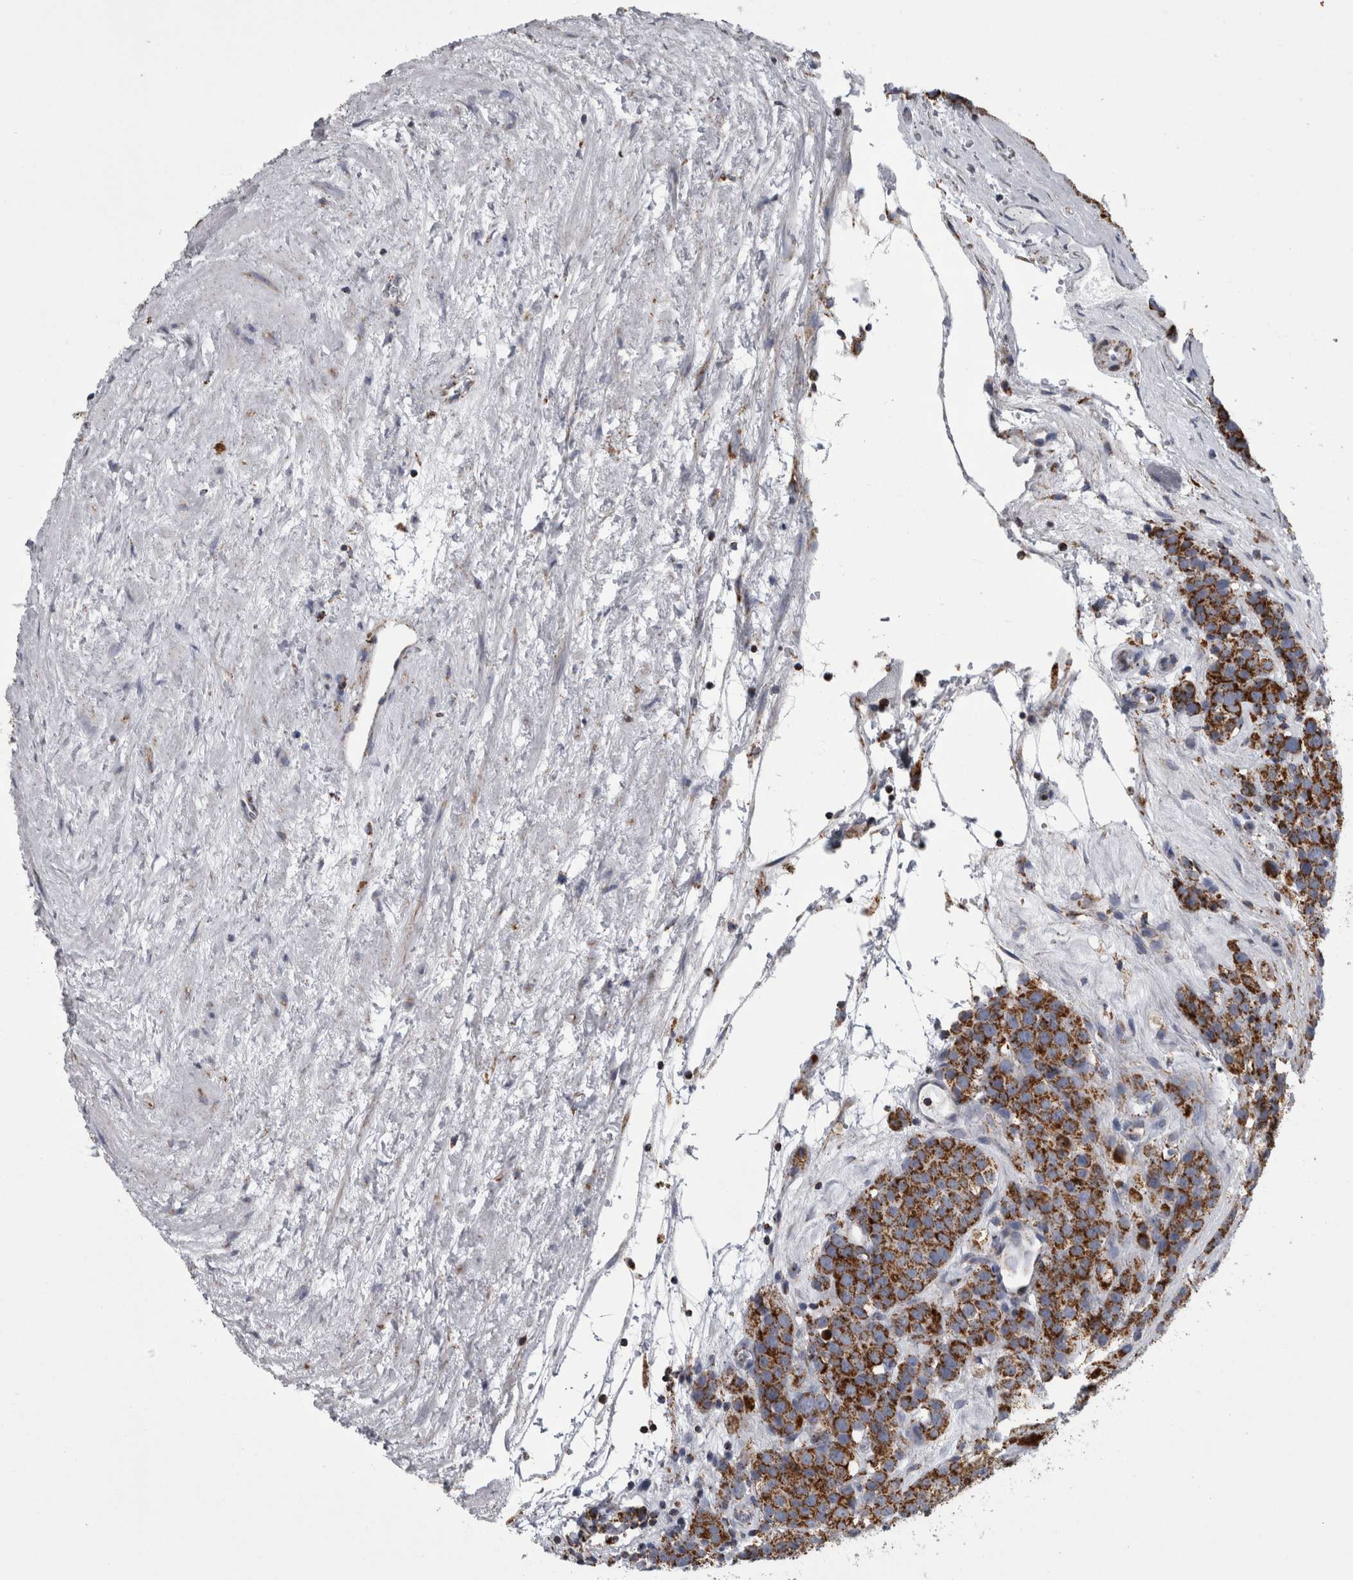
{"staining": {"intensity": "strong", "quantity": ">75%", "location": "cytoplasmic/membranous"}, "tissue": "testis cancer", "cell_type": "Tumor cells", "image_type": "cancer", "snomed": [{"axis": "morphology", "description": "Seminoma, NOS"}, {"axis": "topography", "description": "Testis"}], "caption": "IHC histopathology image of seminoma (testis) stained for a protein (brown), which shows high levels of strong cytoplasmic/membranous positivity in approximately >75% of tumor cells.", "gene": "MDH2", "patient": {"sex": "male", "age": 71}}